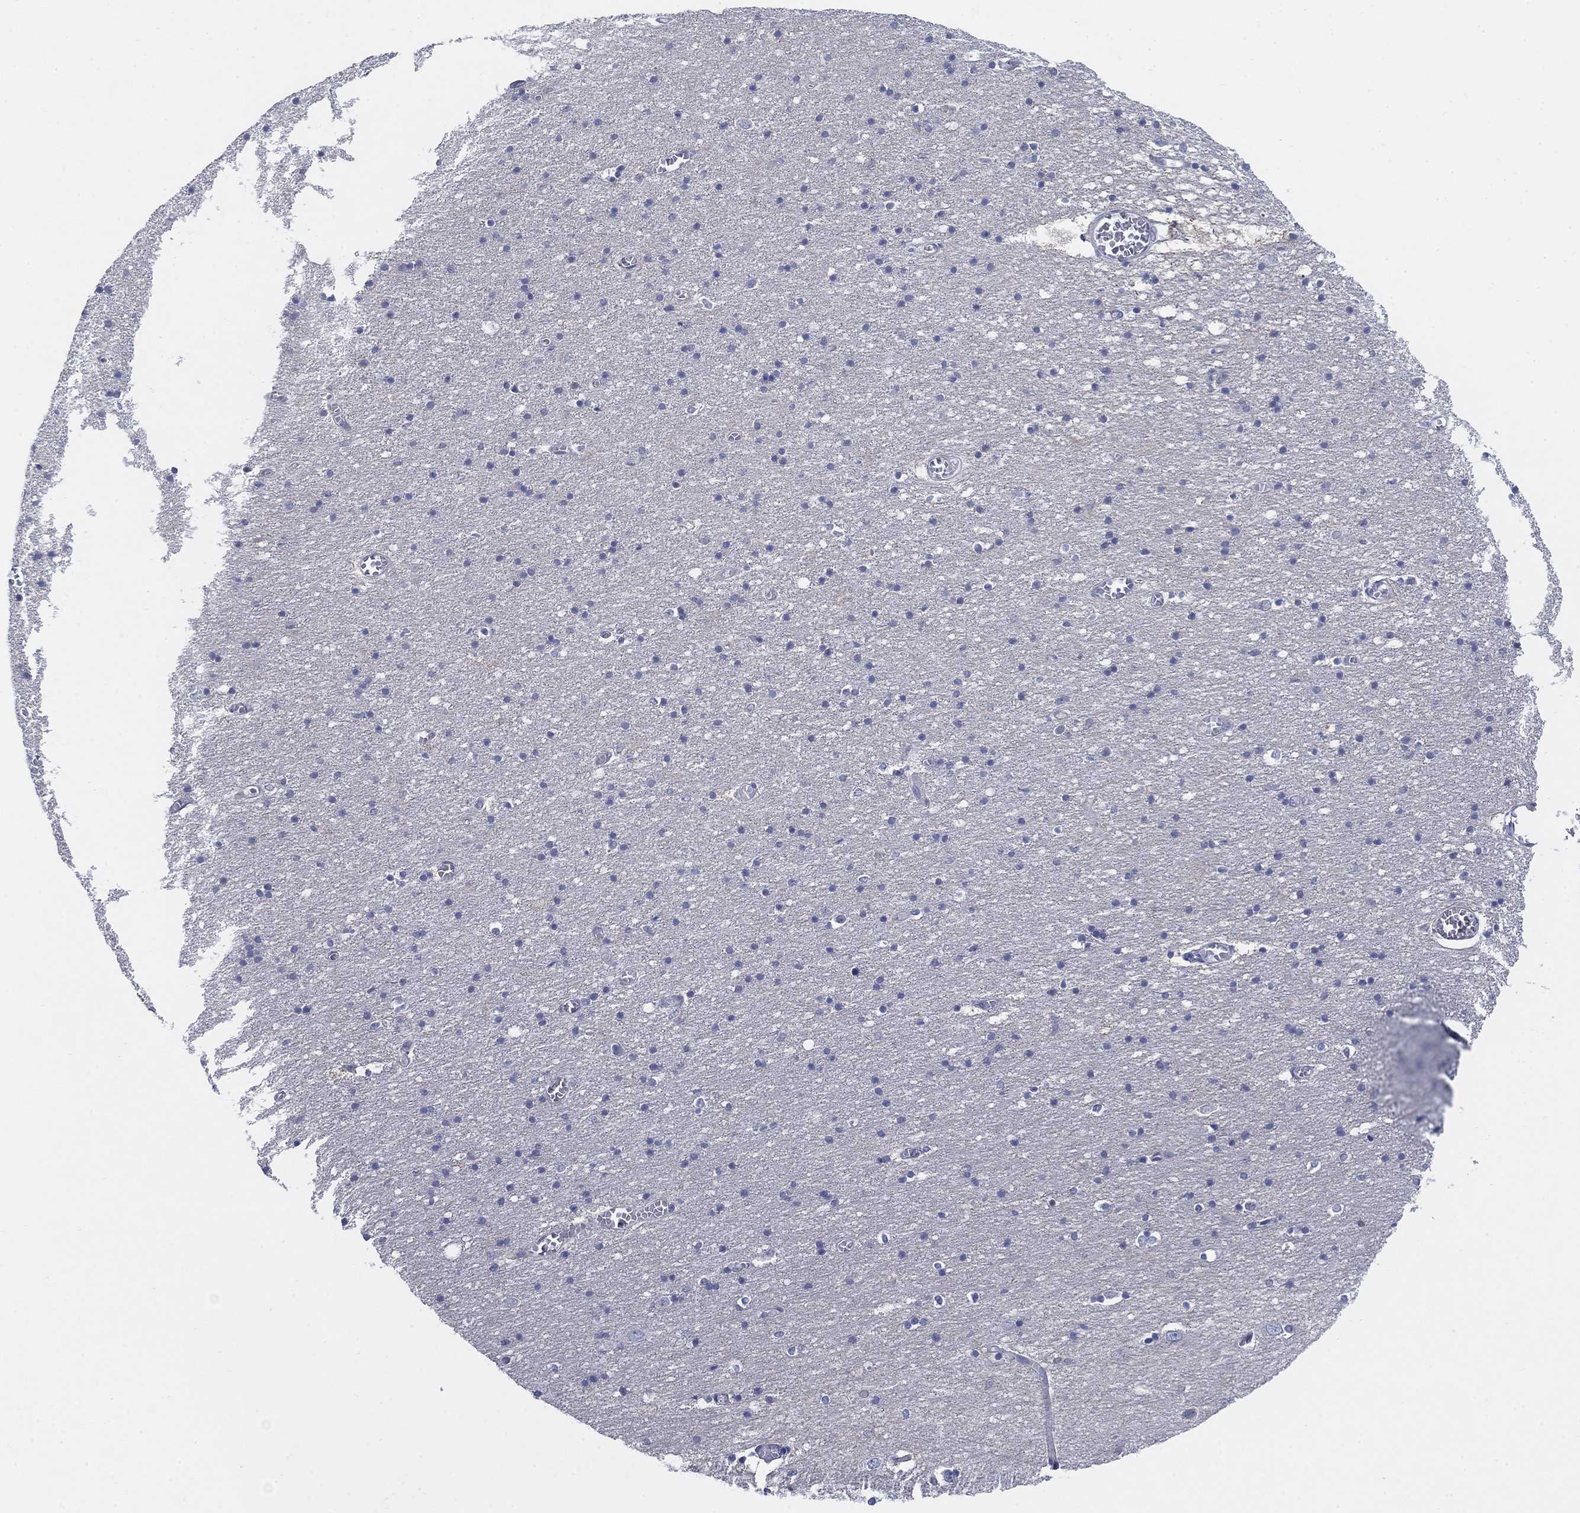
{"staining": {"intensity": "negative", "quantity": "none", "location": "none"}, "tissue": "cerebral cortex", "cell_type": "Endothelial cells", "image_type": "normal", "snomed": [{"axis": "morphology", "description": "Normal tissue, NOS"}, {"axis": "topography", "description": "Cerebral cortex"}], "caption": "Immunohistochemistry of normal cerebral cortex demonstrates no expression in endothelial cells.", "gene": "MYO3A", "patient": {"sex": "male", "age": 70}}